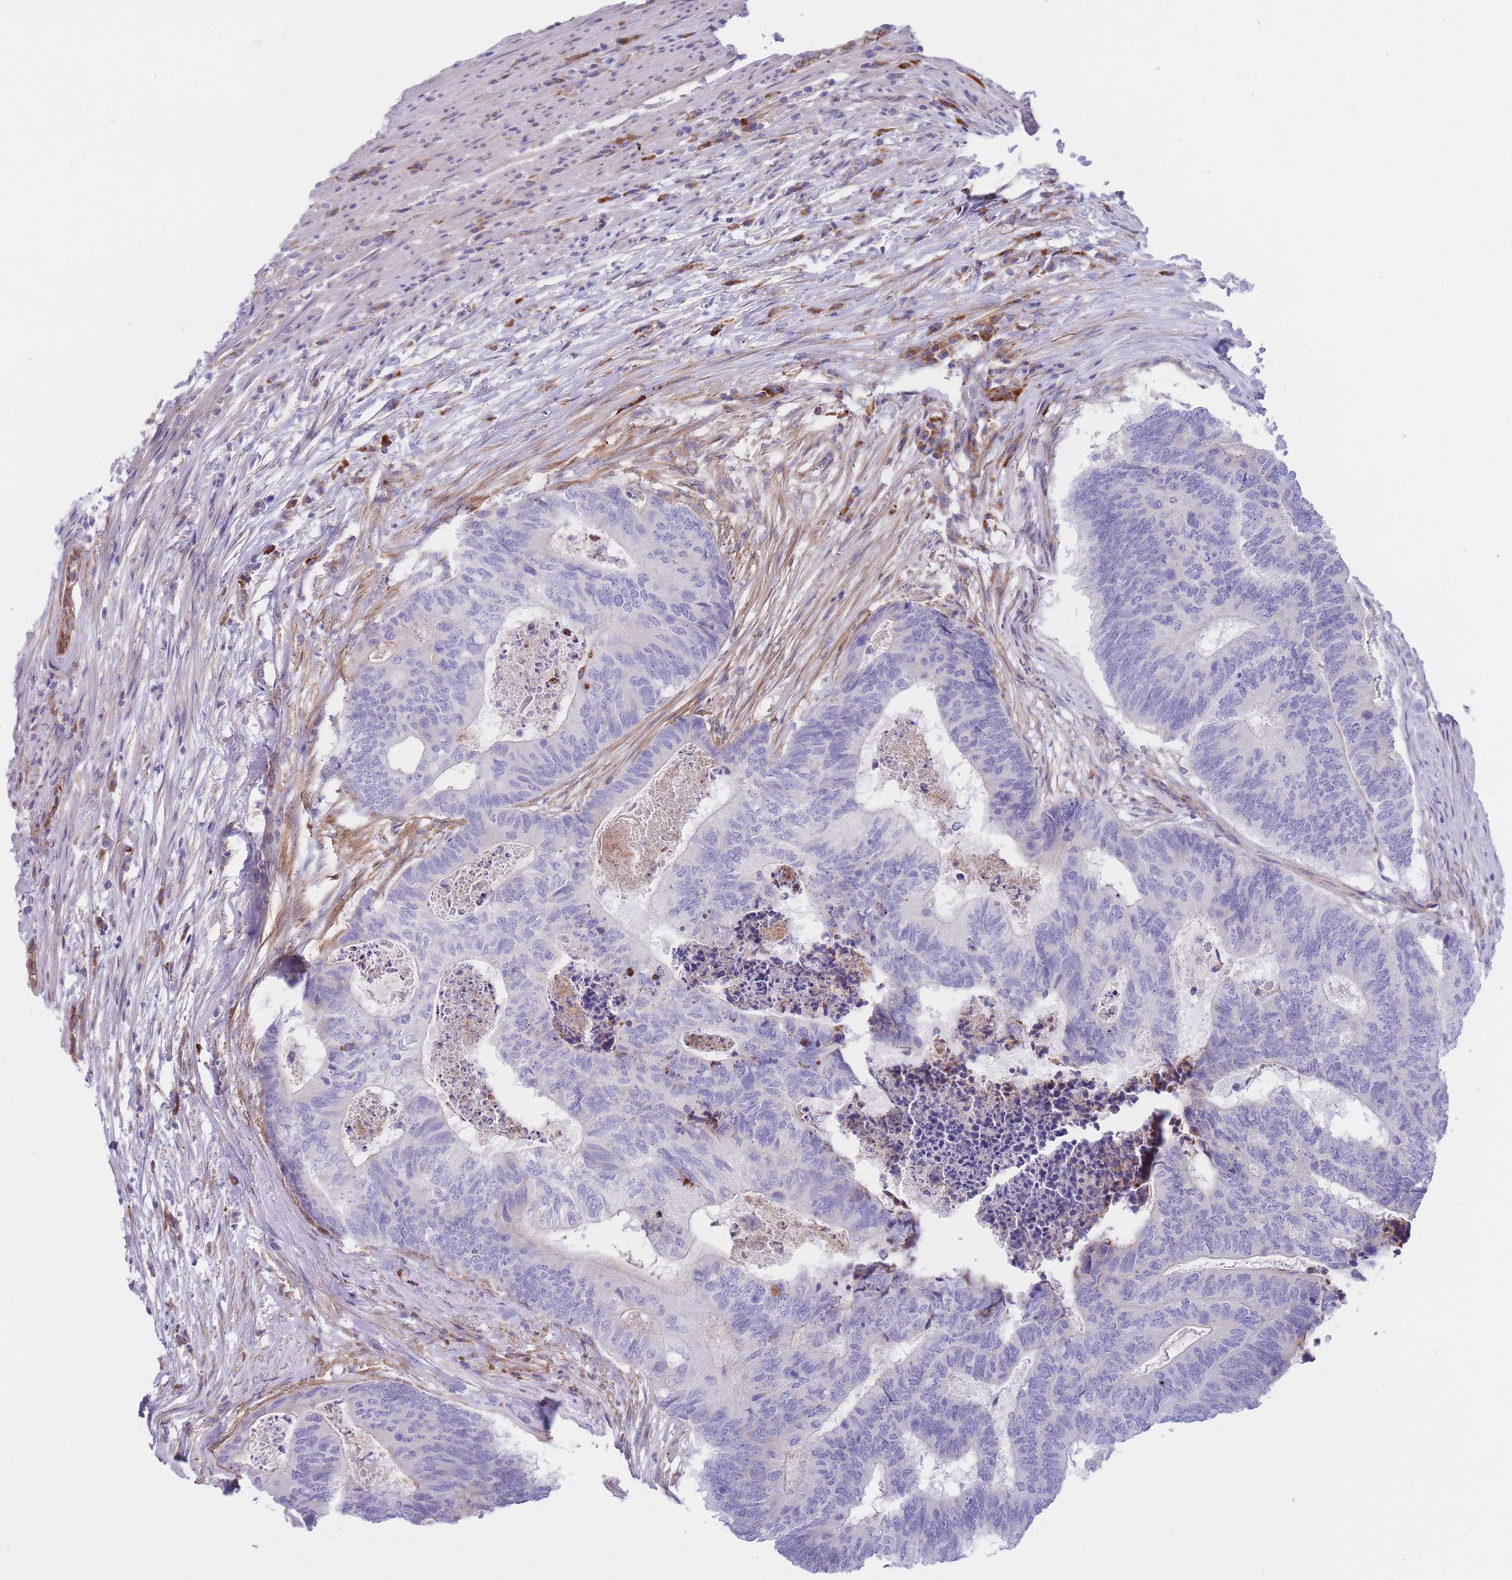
{"staining": {"intensity": "negative", "quantity": "none", "location": "none"}, "tissue": "colorectal cancer", "cell_type": "Tumor cells", "image_type": "cancer", "snomed": [{"axis": "morphology", "description": "Adenocarcinoma, NOS"}, {"axis": "topography", "description": "Colon"}], "caption": "Immunohistochemistry (IHC) of human colorectal cancer demonstrates no expression in tumor cells.", "gene": "DET1", "patient": {"sex": "female", "age": 67}}